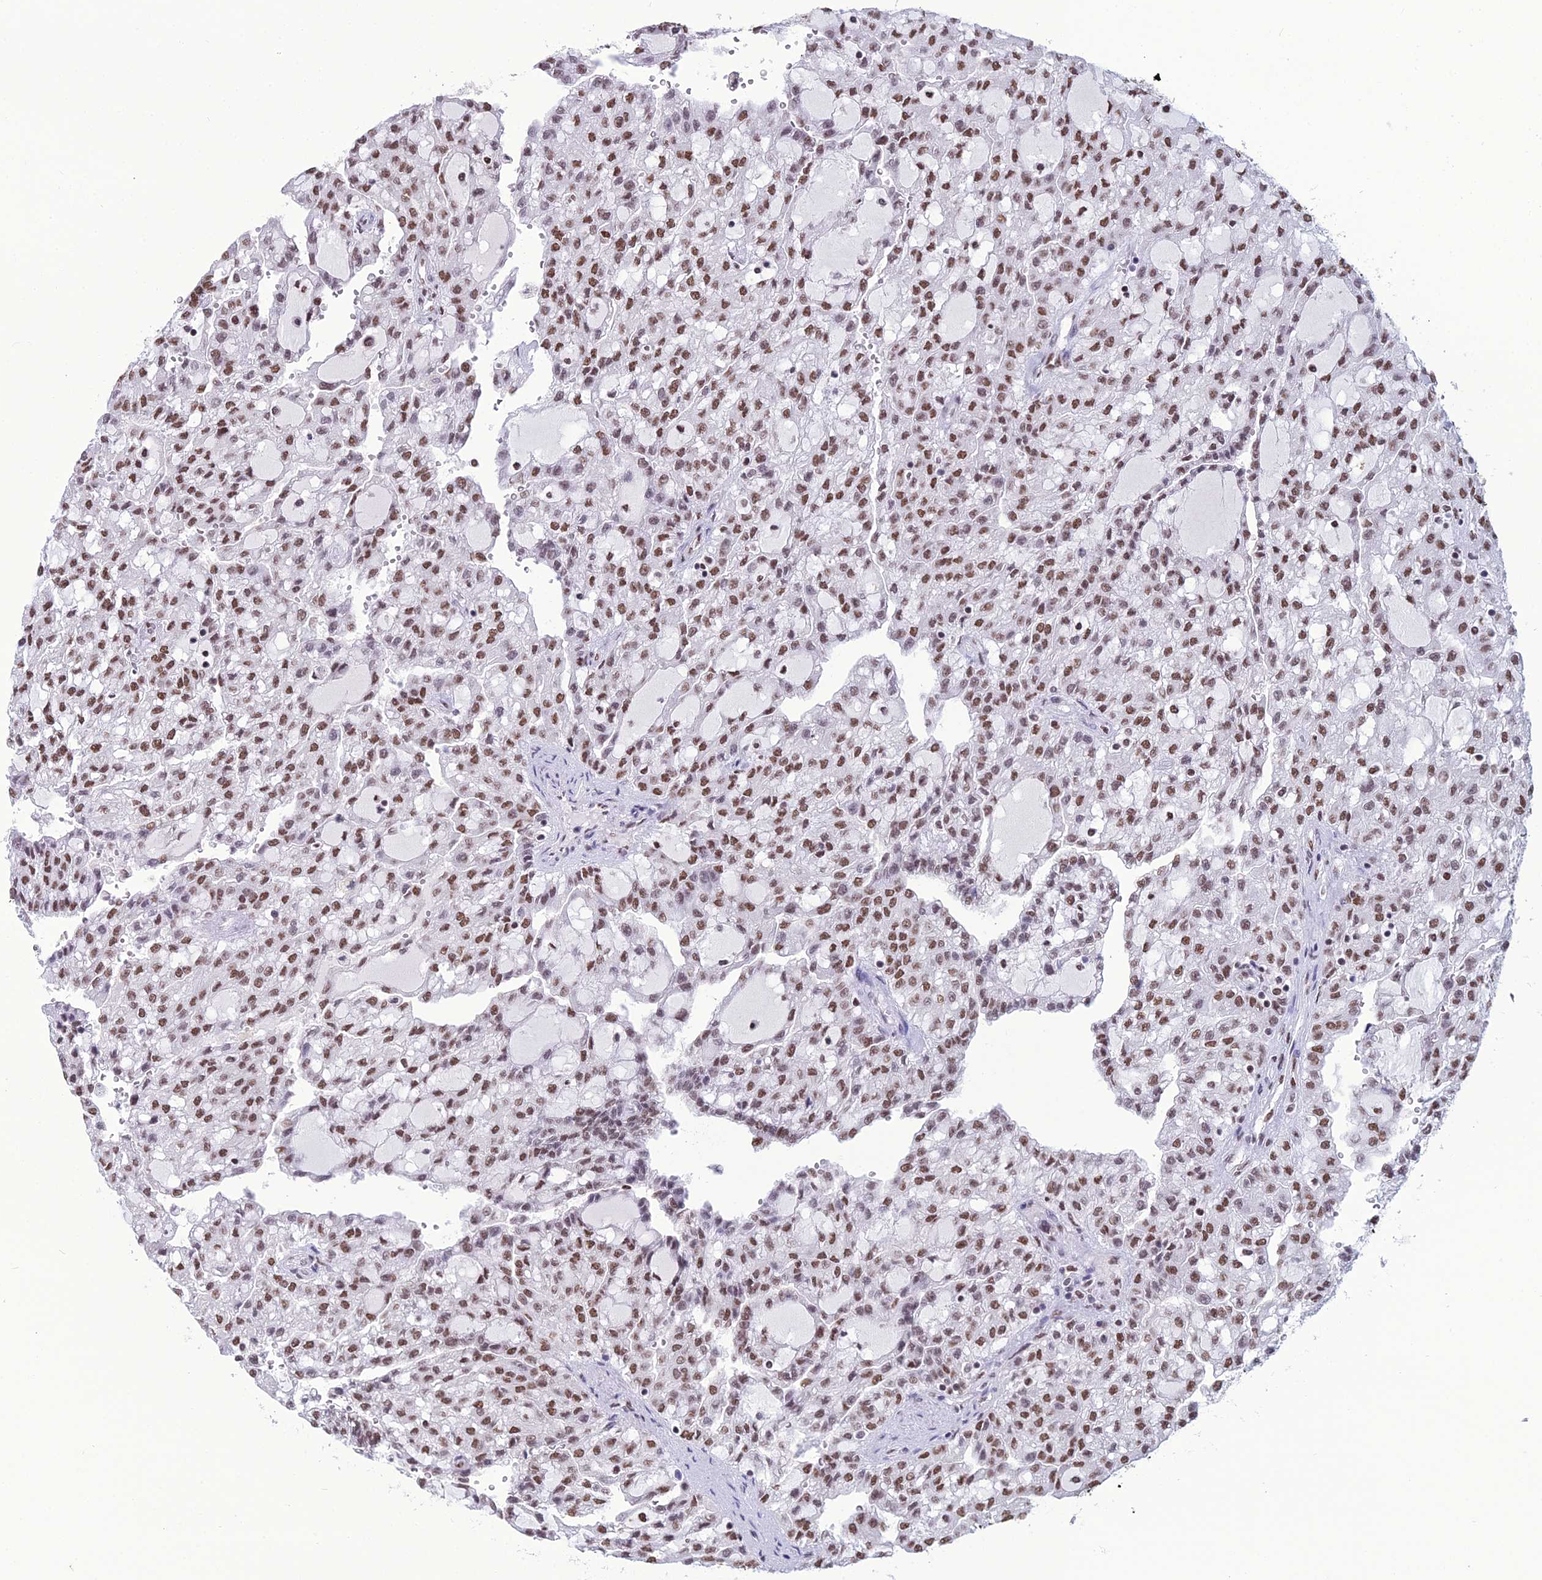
{"staining": {"intensity": "moderate", "quantity": ">75%", "location": "nuclear"}, "tissue": "renal cancer", "cell_type": "Tumor cells", "image_type": "cancer", "snomed": [{"axis": "morphology", "description": "Adenocarcinoma, NOS"}, {"axis": "topography", "description": "Kidney"}], "caption": "Immunohistochemistry image of neoplastic tissue: human renal adenocarcinoma stained using immunohistochemistry displays medium levels of moderate protein expression localized specifically in the nuclear of tumor cells, appearing as a nuclear brown color.", "gene": "PRAMEF12", "patient": {"sex": "male", "age": 63}}